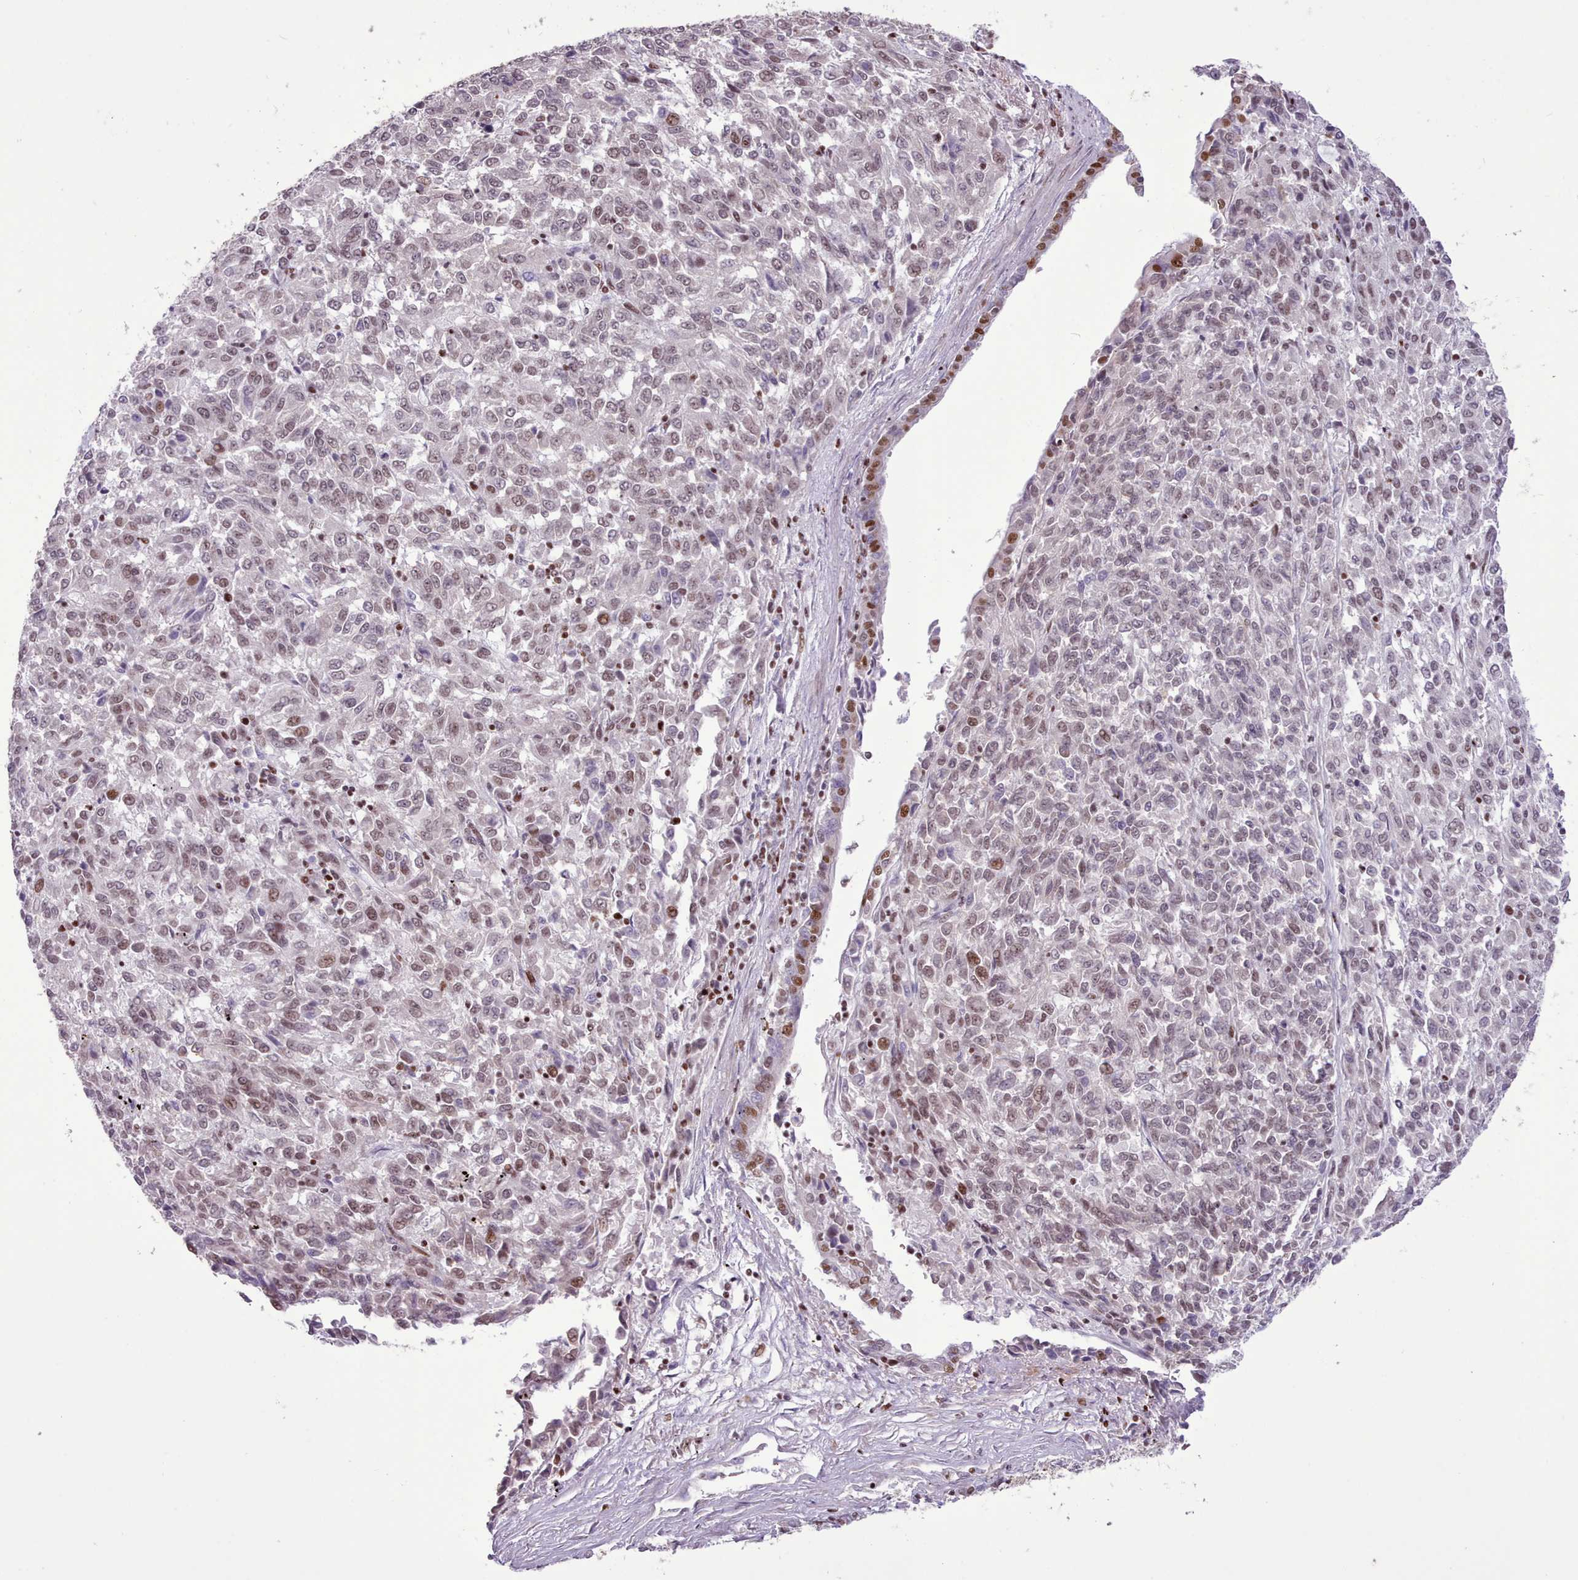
{"staining": {"intensity": "moderate", "quantity": "<25%", "location": "nuclear"}, "tissue": "melanoma", "cell_type": "Tumor cells", "image_type": "cancer", "snomed": [{"axis": "morphology", "description": "Malignant melanoma, Metastatic site"}, {"axis": "topography", "description": "Lung"}], "caption": "Malignant melanoma (metastatic site) stained with DAB (3,3'-diaminobenzidine) IHC exhibits low levels of moderate nuclear staining in approximately <25% of tumor cells. (DAB IHC, brown staining for protein, blue staining for nuclei).", "gene": "TAF15", "patient": {"sex": "male", "age": 64}}